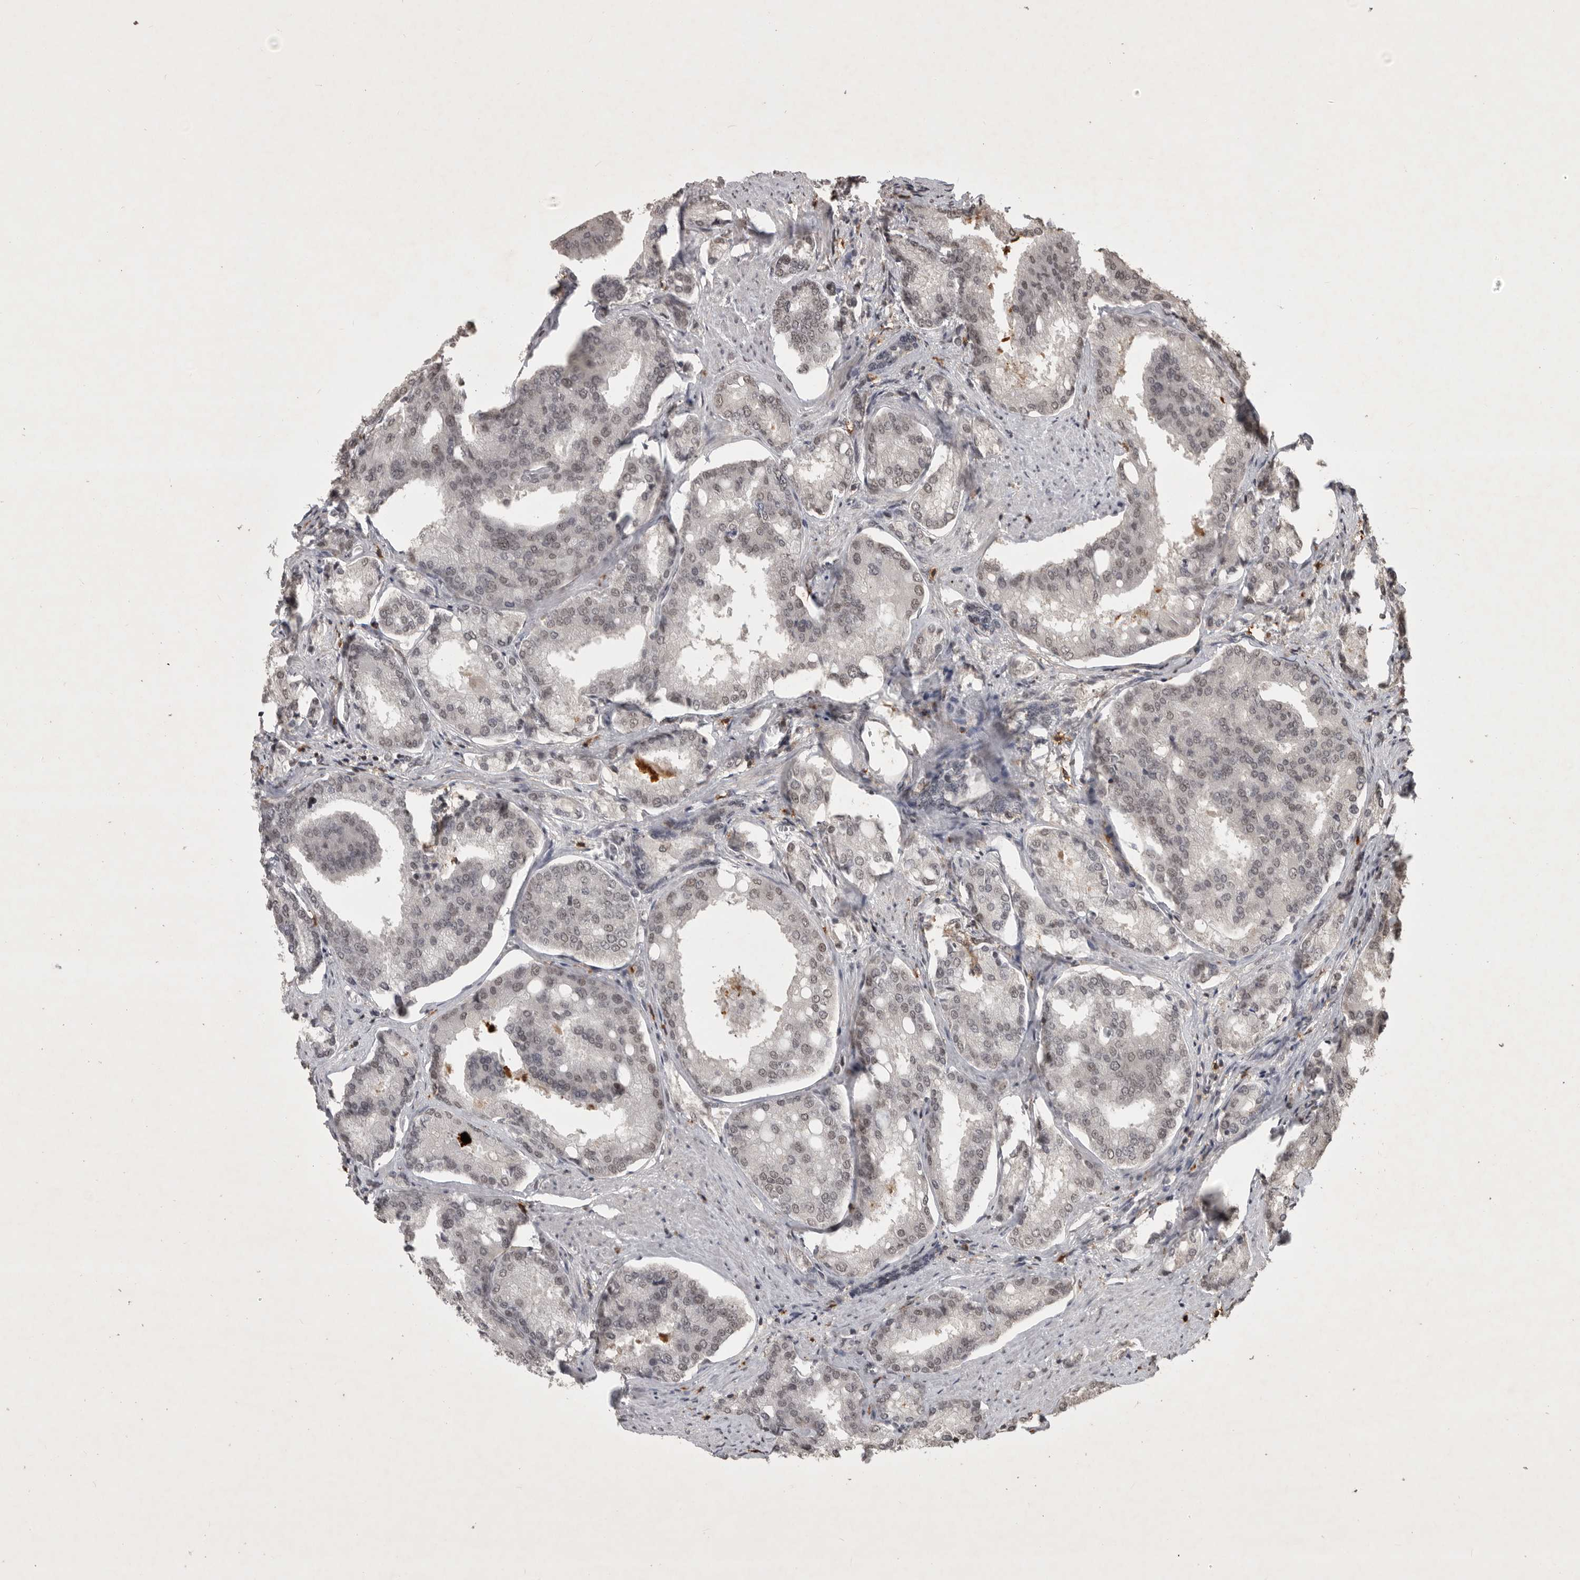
{"staining": {"intensity": "weak", "quantity": ">75%", "location": "nuclear"}, "tissue": "prostate cancer", "cell_type": "Tumor cells", "image_type": "cancer", "snomed": [{"axis": "morphology", "description": "Adenocarcinoma, High grade"}, {"axis": "topography", "description": "Prostate"}], "caption": "High-grade adenocarcinoma (prostate) tissue reveals weak nuclear expression in approximately >75% of tumor cells", "gene": "CBLL1", "patient": {"sex": "male", "age": 50}}